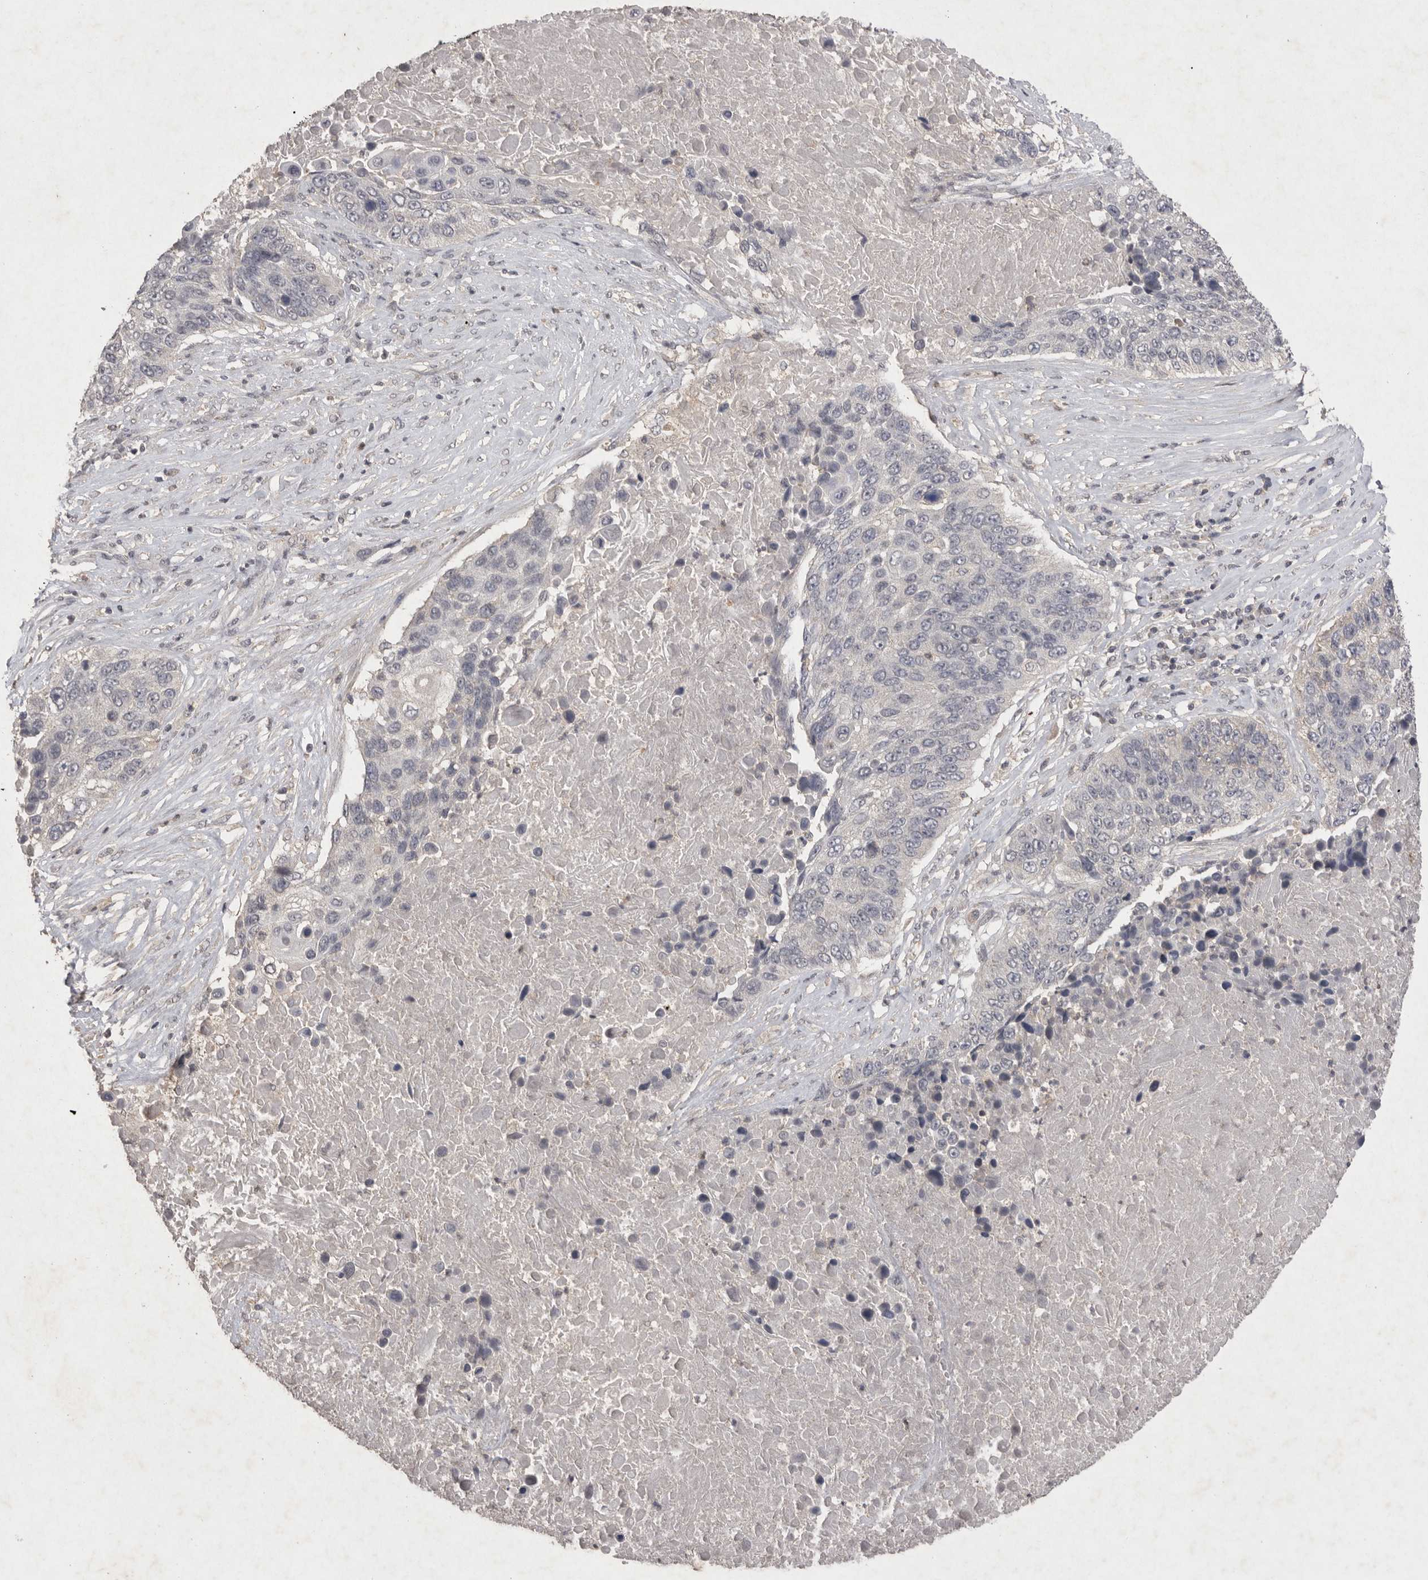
{"staining": {"intensity": "negative", "quantity": "none", "location": "none"}, "tissue": "lung cancer", "cell_type": "Tumor cells", "image_type": "cancer", "snomed": [{"axis": "morphology", "description": "Squamous cell carcinoma, NOS"}, {"axis": "topography", "description": "Lung"}], "caption": "IHC micrograph of human lung cancer (squamous cell carcinoma) stained for a protein (brown), which exhibits no expression in tumor cells.", "gene": "APLNR", "patient": {"sex": "male", "age": 66}}